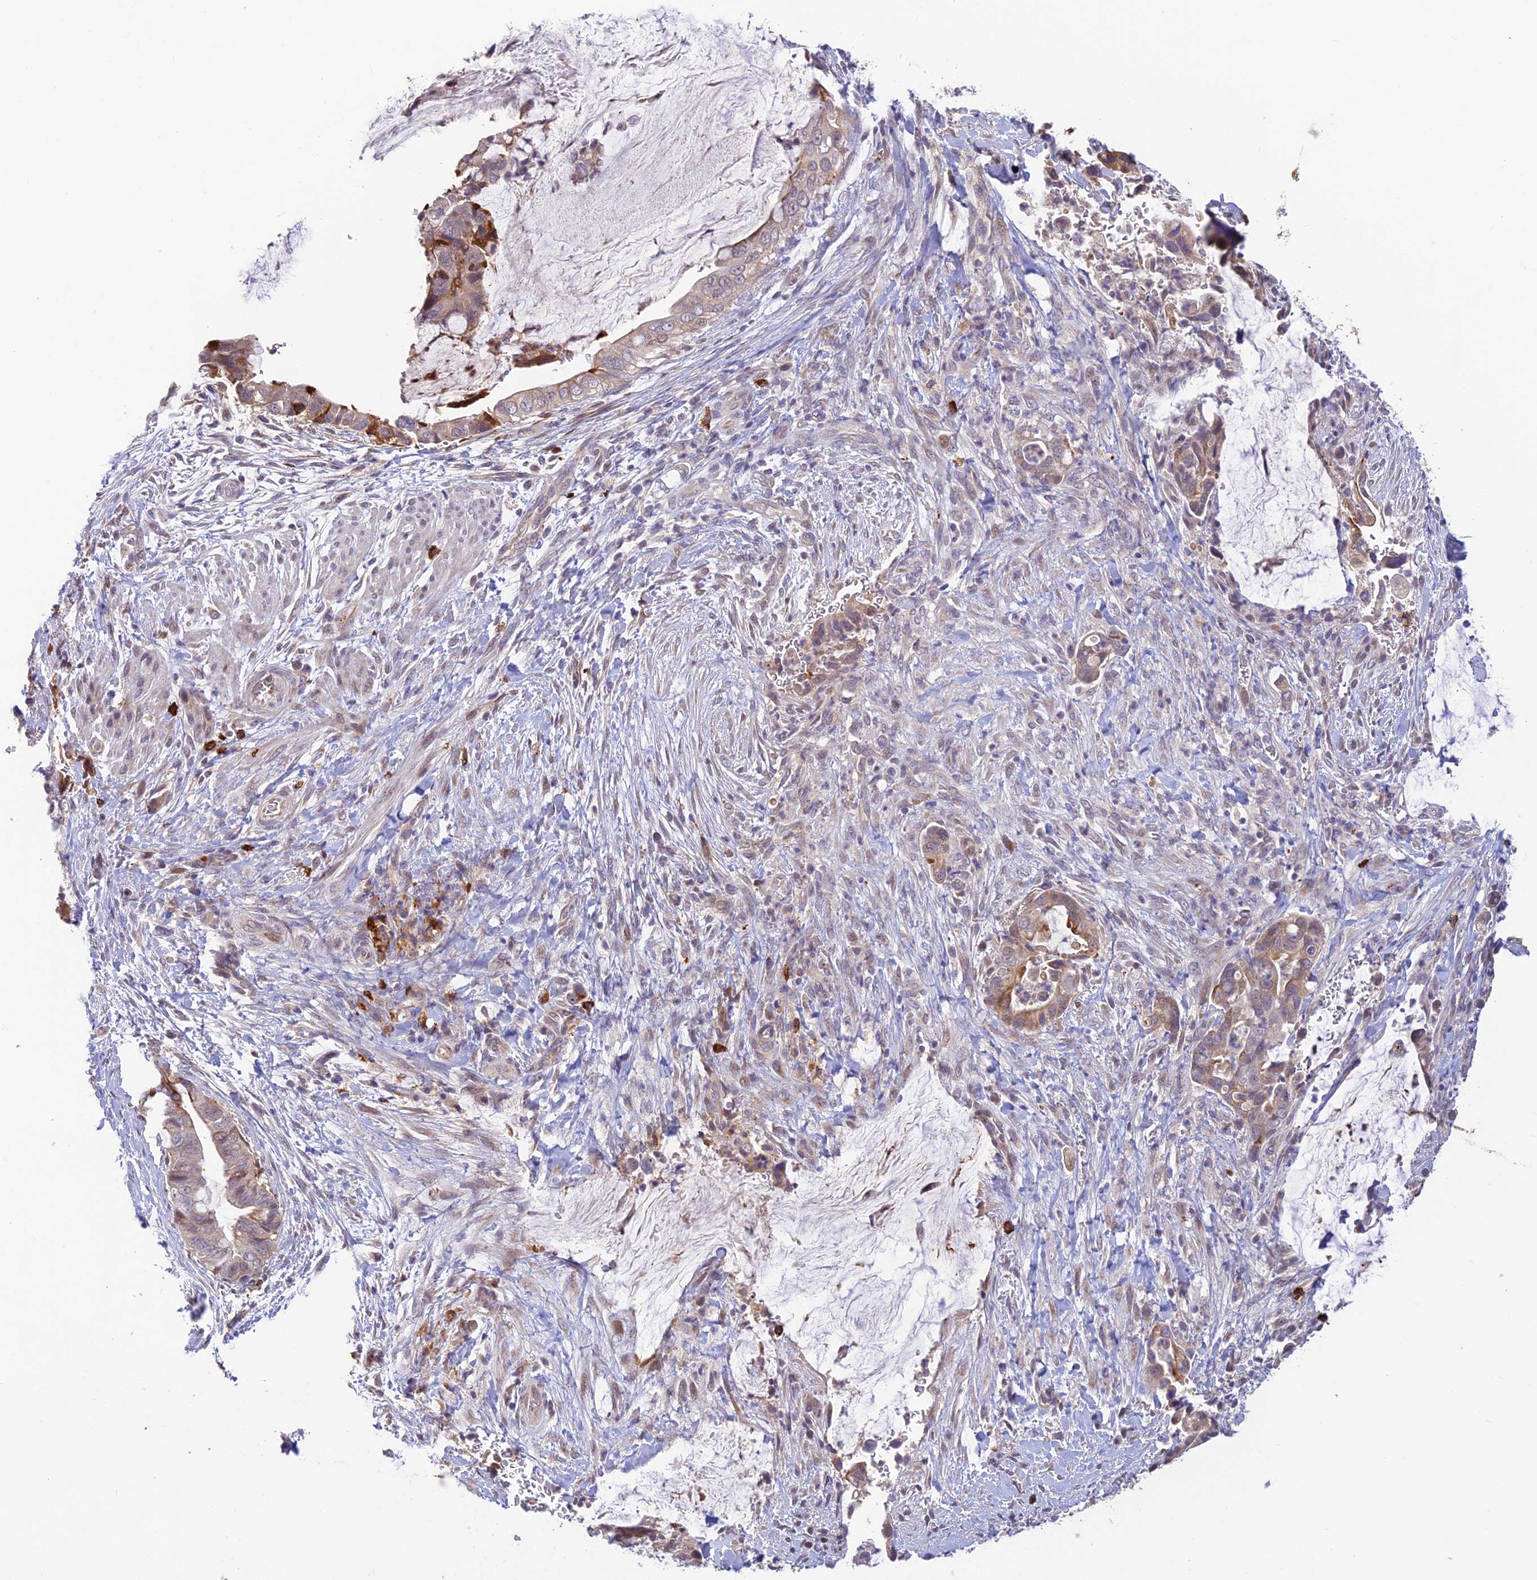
{"staining": {"intensity": "weak", "quantity": "25%-75%", "location": "cytoplasmic/membranous"}, "tissue": "pancreatic cancer", "cell_type": "Tumor cells", "image_type": "cancer", "snomed": [{"axis": "morphology", "description": "Adenocarcinoma, NOS"}, {"axis": "topography", "description": "Pancreas"}], "caption": "Pancreatic cancer was stained to show a protein in brown. There is low levels of weak cytoplasmic/membranous expression in about 25%-75% of tumor cells.", "gene": "ASPDH", "patient": {"sex": "male", "age": 75}}